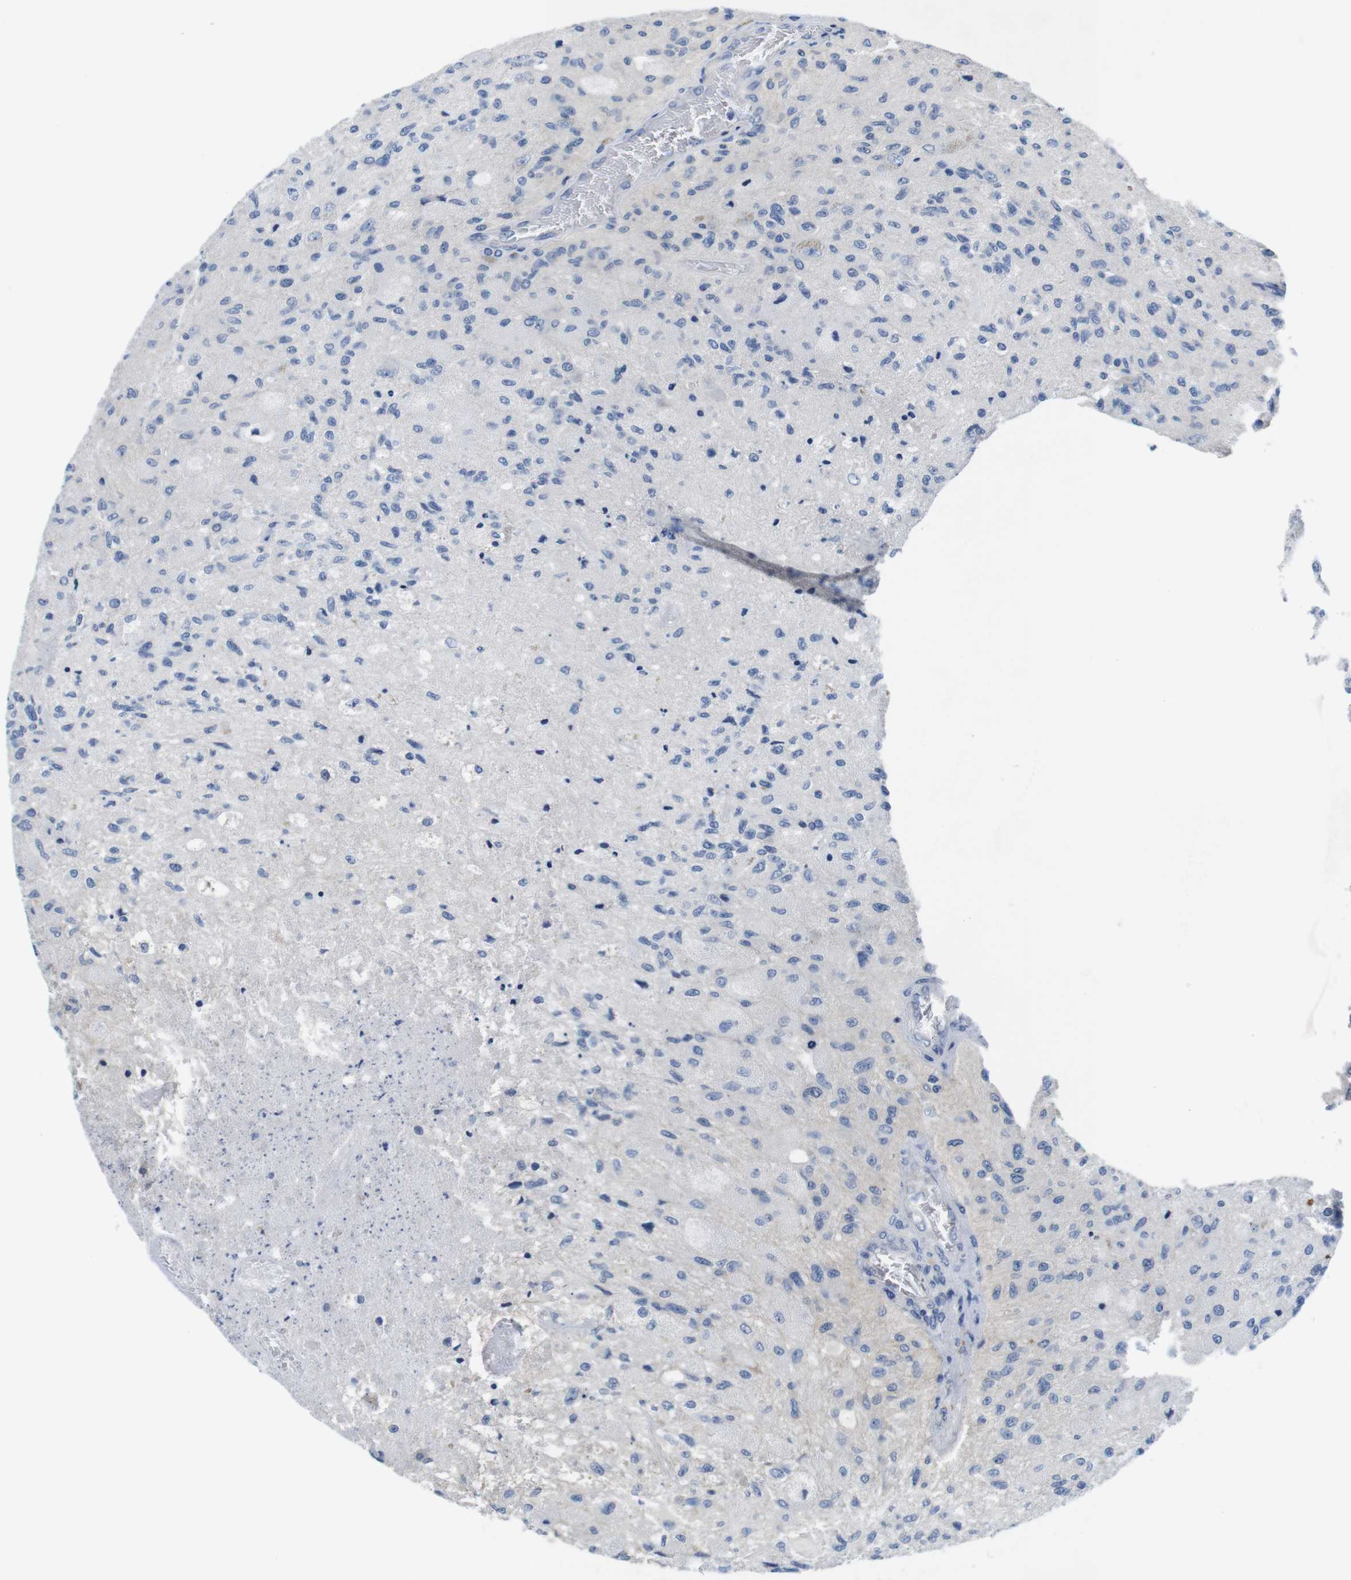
{"staining": {"intensity": "negative", "quantity": "none", "location": "none"}, "tissue": "glioma", "cell_type": "Tumor cells", "image_type": "cancer", "snomed": [{"axis": "morphology", "description": "Normal tissue, NOS"}, {"axis": "morphology", "description": "Glioma, malignant, High grade"}, {"axis": "topography", "description": "Cerebral cortex"}], "caption": "There is no significant expression in tumor cells of glioma. (DAB (3,3'-diaminobenzidine) IHC, high magnification).", "gene": "SCRIB", "patient": {"sex": "male", "age": 77}}